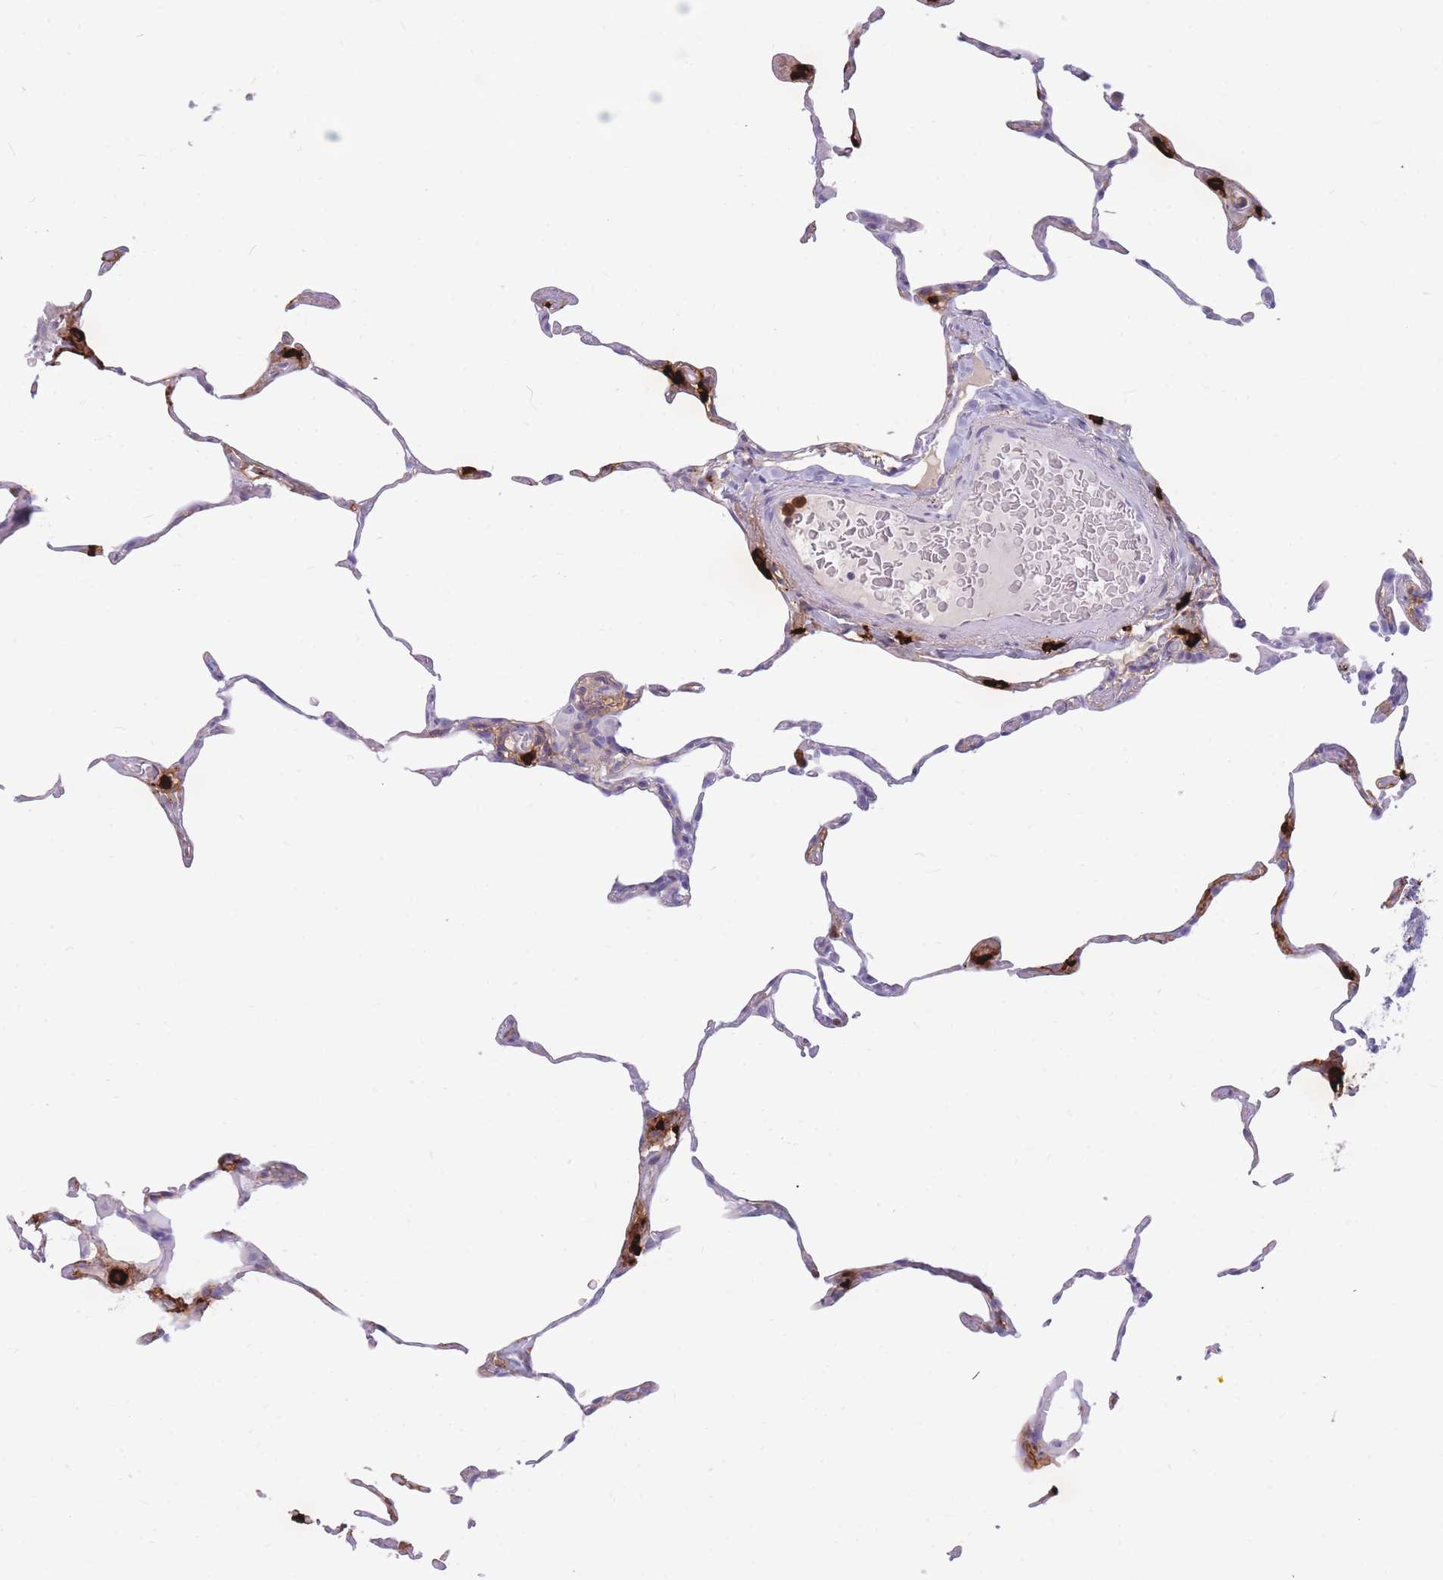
{"staining": {"intensity": "negative", "quantity": "none", "location": "none"}, "tissue": "lung", "cell_type": "Alveolar cells", "image_type": "normal", "snomed": [{"axis": "morphology", "description": "Normal tissue, NOS"}, {"axis": "topography", "description": "Lung"}], "caption": "An immunohistochemistry histopathology image of unremarkable lung is shown. There is no staining in alveolar cells of lung. (Immunohistochemistry, brightfield microscopy, high magnification).", "gene": "TPSAB1", "patient": {"sex": "female", "age": 57}}